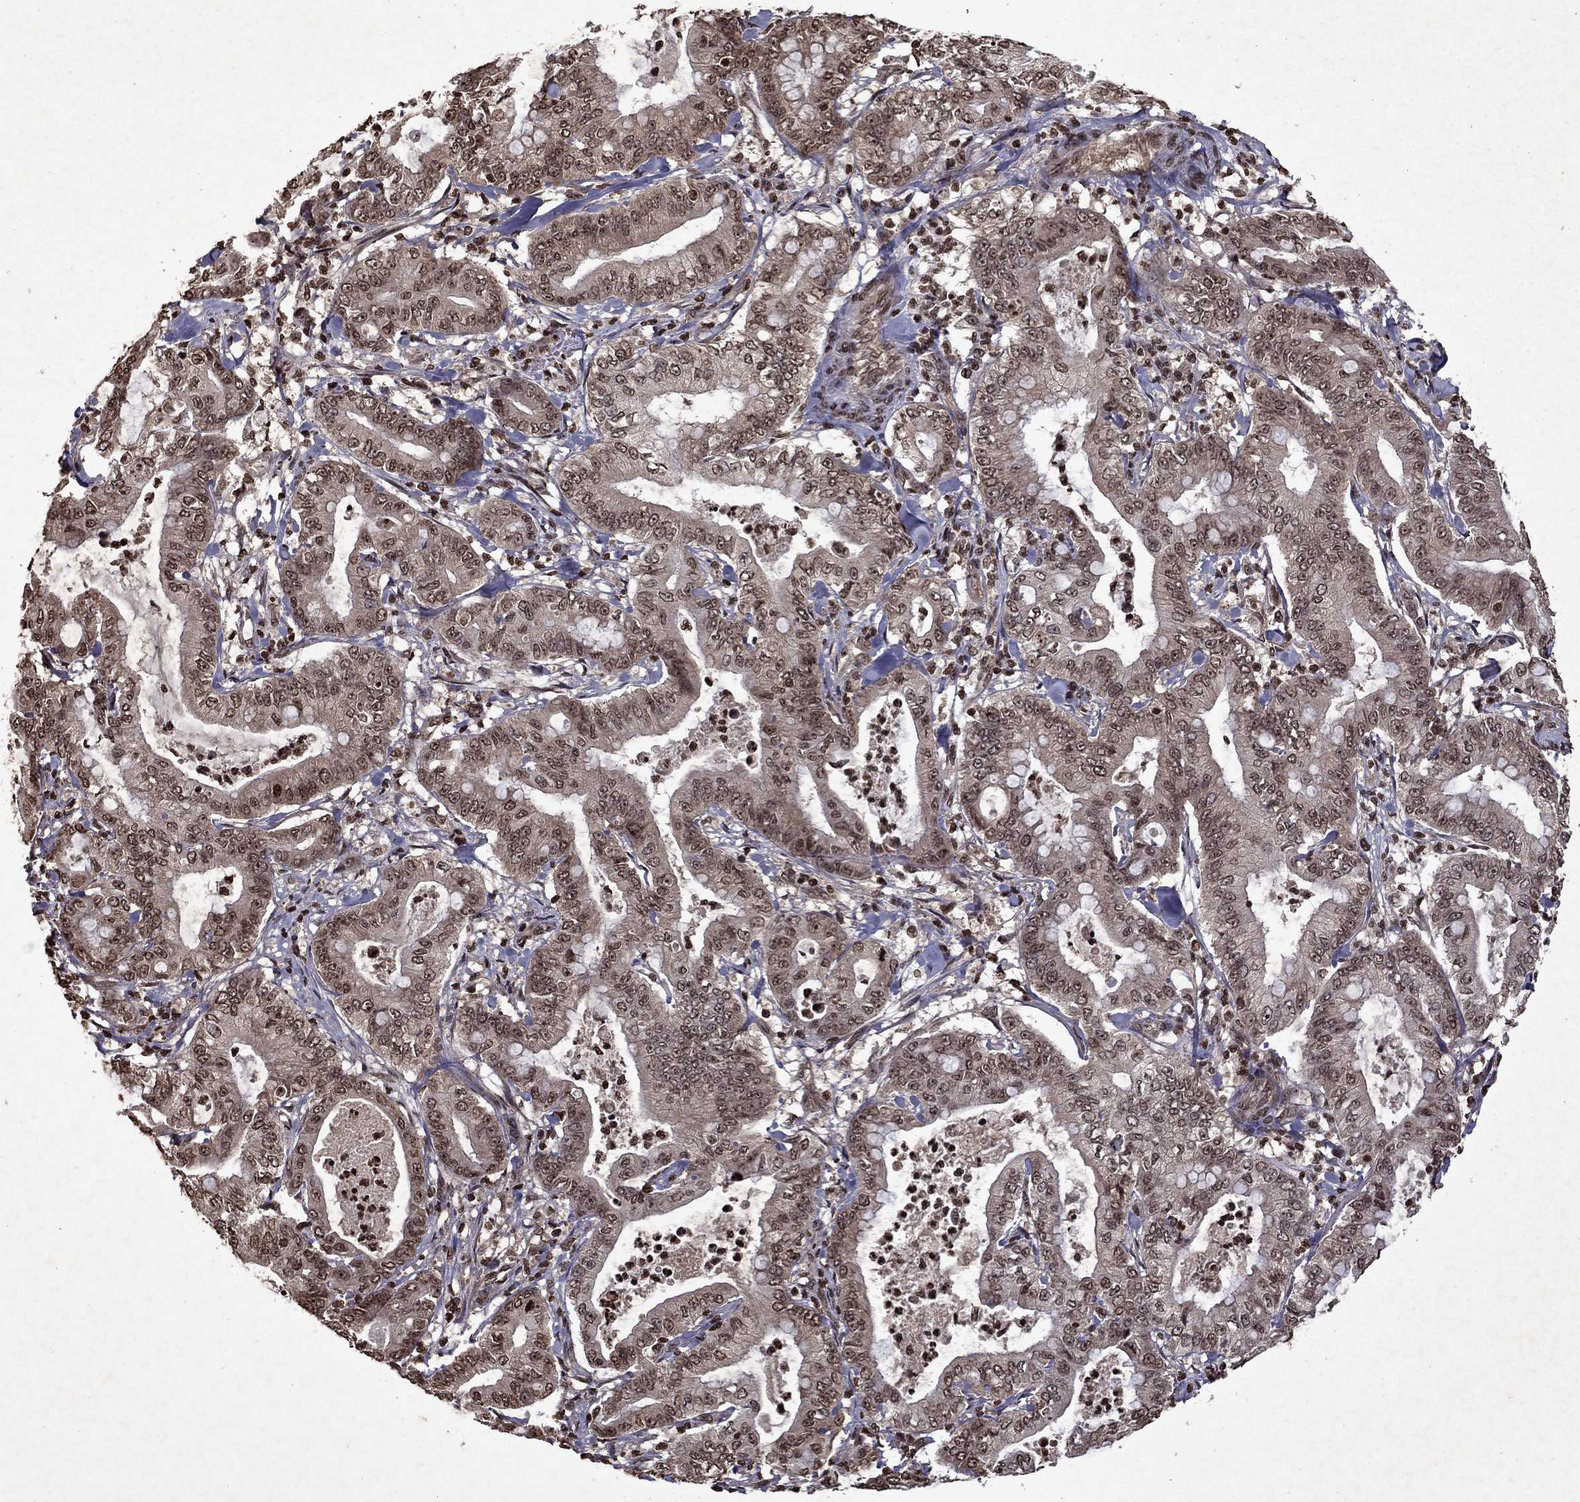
{"staining": {"intensity": "moderate", "quantity": "25%-75%", "location": "cytoplasmic/membranous,nuclear"}, "tissue": "pancreatic cancer", "cell_type": "Tumor cells", "image_type": "cancer", "snomed": [{"axis": "morphology", "description": "Adenocarcinoma, NOS"}, {"axis": "topography", "description": "Pancreas"}], "caption": "Immunohistochemistry (IHC) histopathology image of neoplastic tissue: human pancreatic cancer stained using immunohistochemistry (IHC) demonstrates medium levels of moderate protein expression localized specifically in the cytoplasmic/membranous and nuclear of tumor cells, appearing as a cytoplasmic/membranous and nuclear brown color.", "gene": "PIN4", "patient": {"sex": "male", "age": 71}}